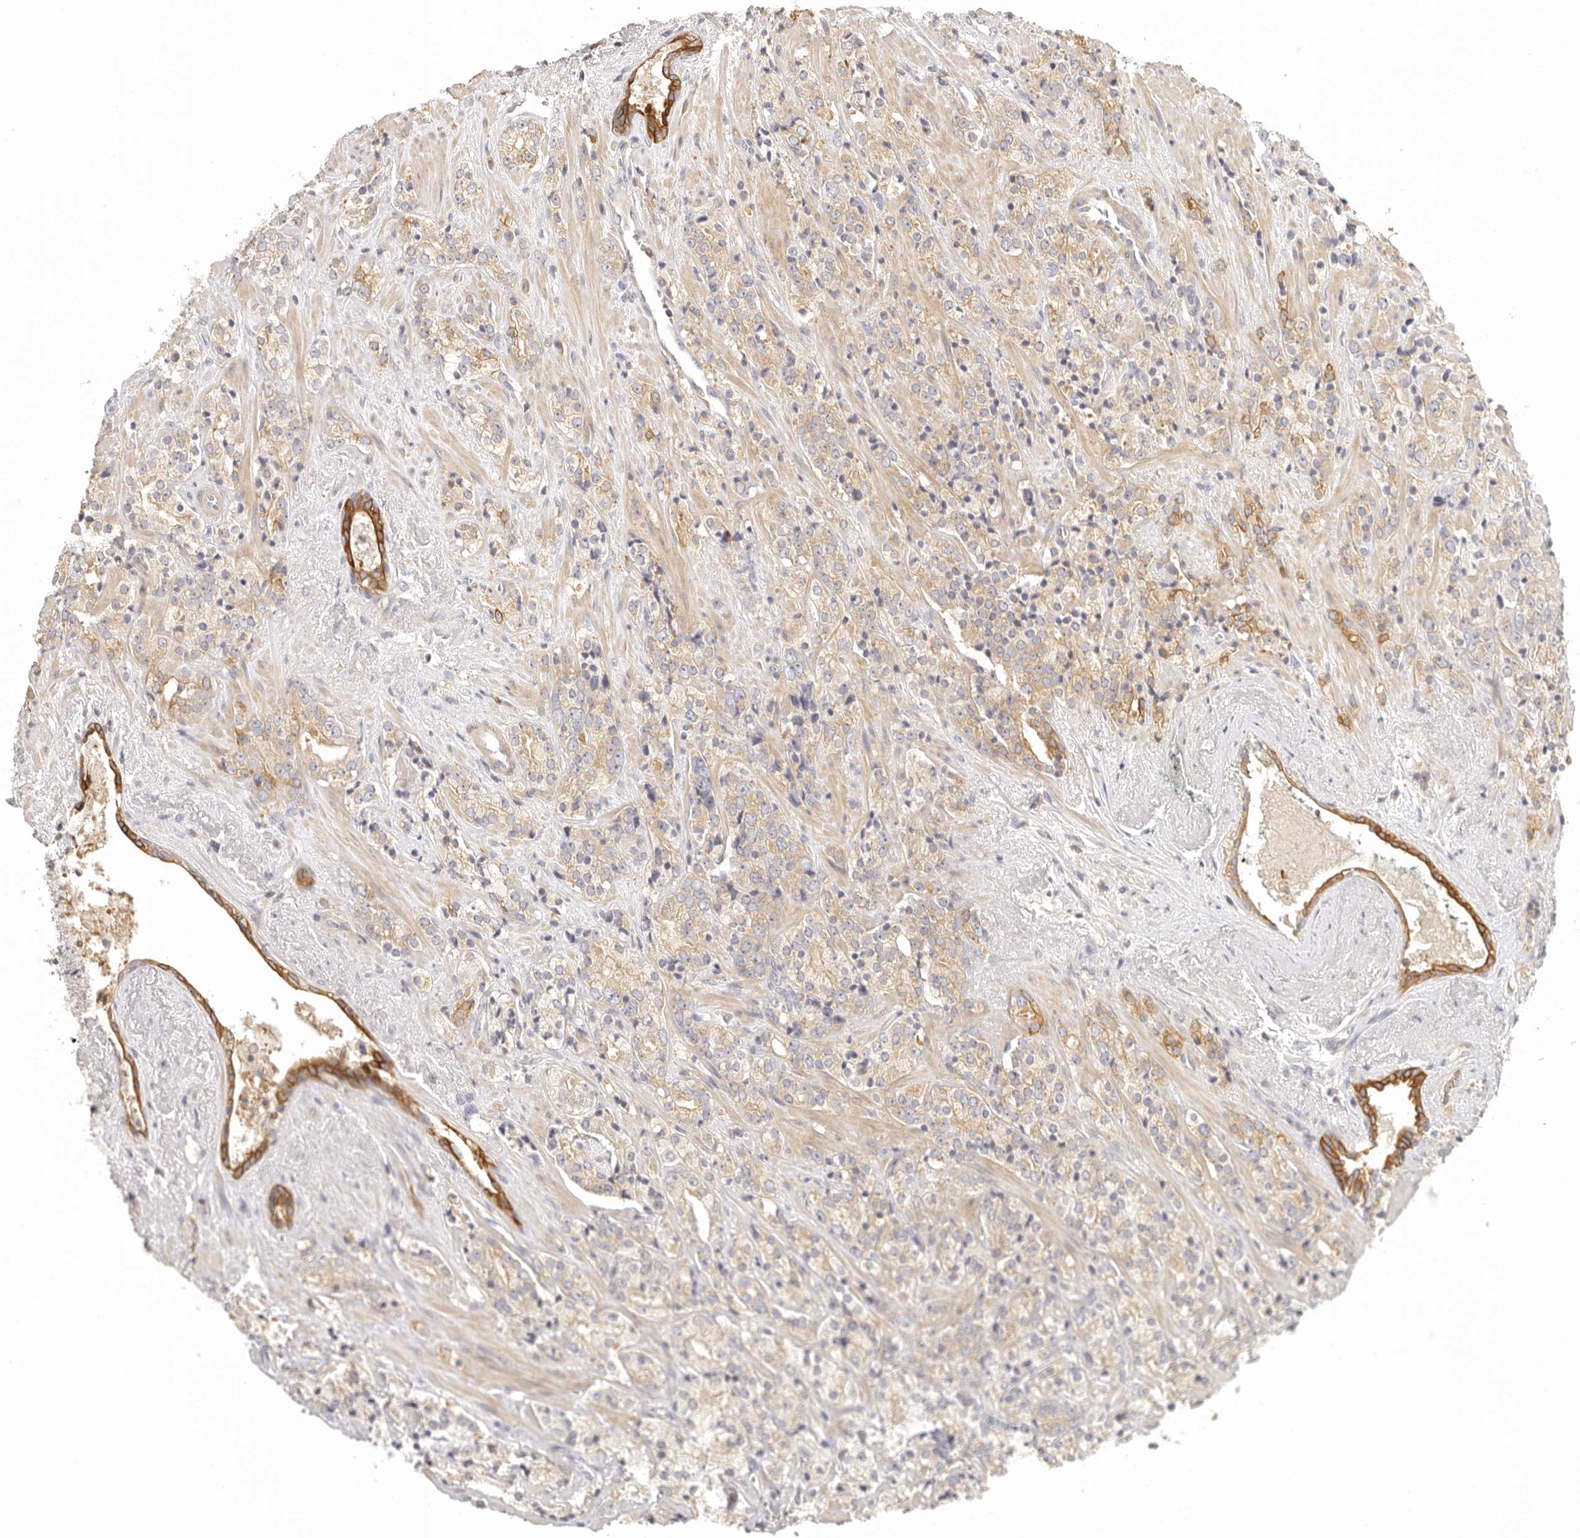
{"staining": {"intensity": "moderate", "quantity": "<25%", "location": "cytoplasmic/membranous"}, "tissue": "prostate cancer", "cell_type": "Tumor cells", "image_type": "cancer", "snomed": [{"axis": "morphology", "description": "Adenocarcinoma, High grade"}, {"axis": "topography", "description": "Prostate"}], "caption": "Moderate cytoplasmic/membranous protein staining is seen in about <25% of tumor cells in prostate cancer.", "gene": "ANXA9", "patient": {"sex": "male", "age": 71}}